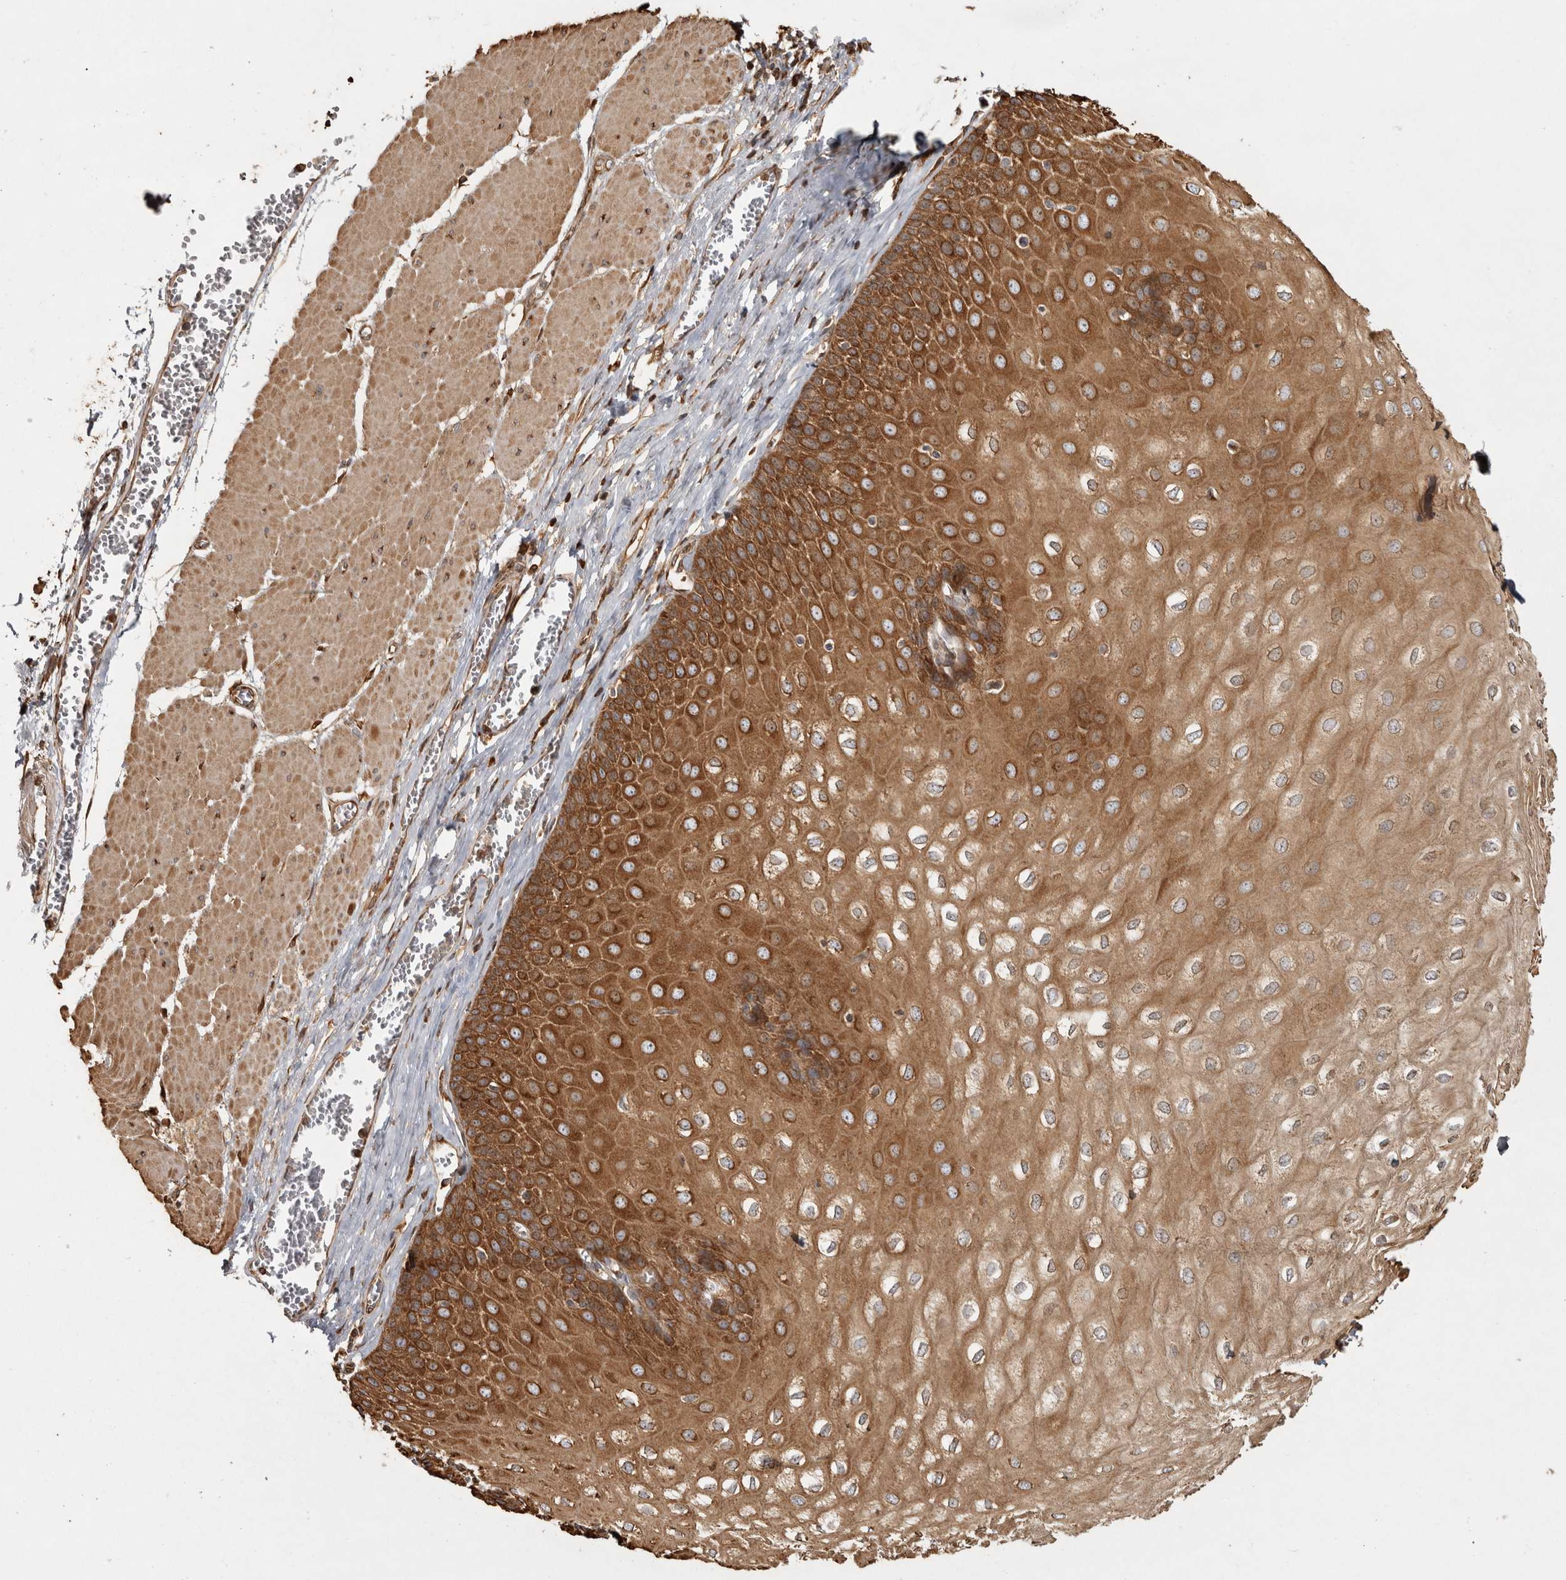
{"staining": {"intensity": "strong", "quantity": ">75%", "location": "cytoplasmic/membranous"}, "tissue": "esophagus", "cell_type": "Squamous epithelial cells", "image_type": "normal", "snomed": [{"axis": "morphology", "description": "Normal tissue, NOS"}, {"axis": "topography", "description": "Esophagus"}], "caption": "A high amount of strong cytoplasmic/membranous staining is identified in approximately >75% of squamous epithelial cells in normal esophagus.", "gene": "CAMSAP2", "patient": {"sex": "male", "age": 60}}